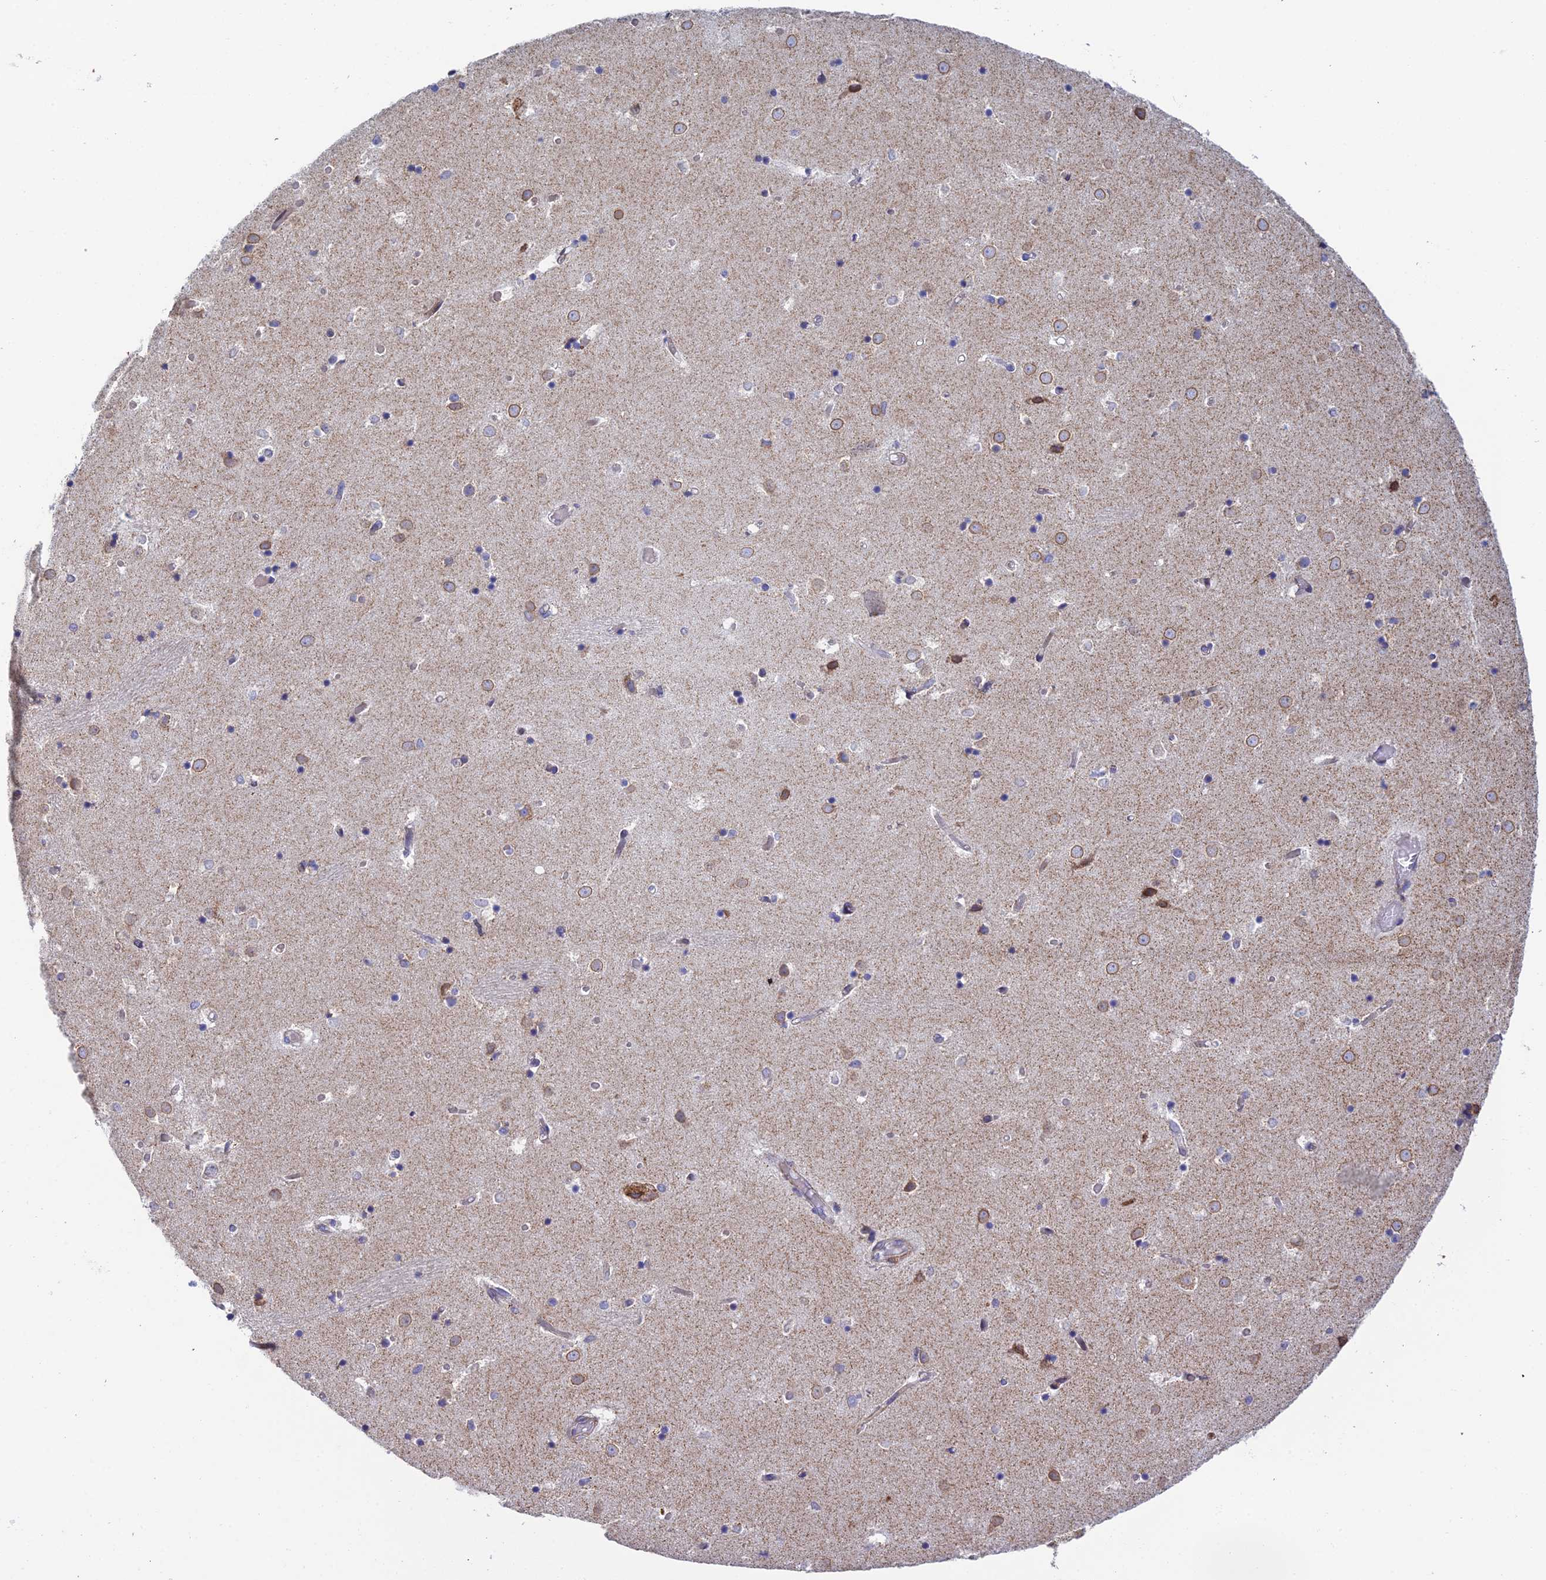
{"staining": {"intensity": "negative", "quantity": "none", "location": "none"}, "tissue": "caudate", "cell_type": "Glial cells", "image_type": "normal", "snomed": [{"axis": "morphology", "description": "Normal tissue, NOS"}, {"axis": "topography", "description": "Lateral ventricle wall"}], "caption": "This micrograph is of benign caudate stained with immunohistochemistry to label a protein in brown with the nuclei are counter-stained blue. There is no staining in glial cells.", "gene": "CSPG4", "patient": {"sex": "female", "age": 52}}